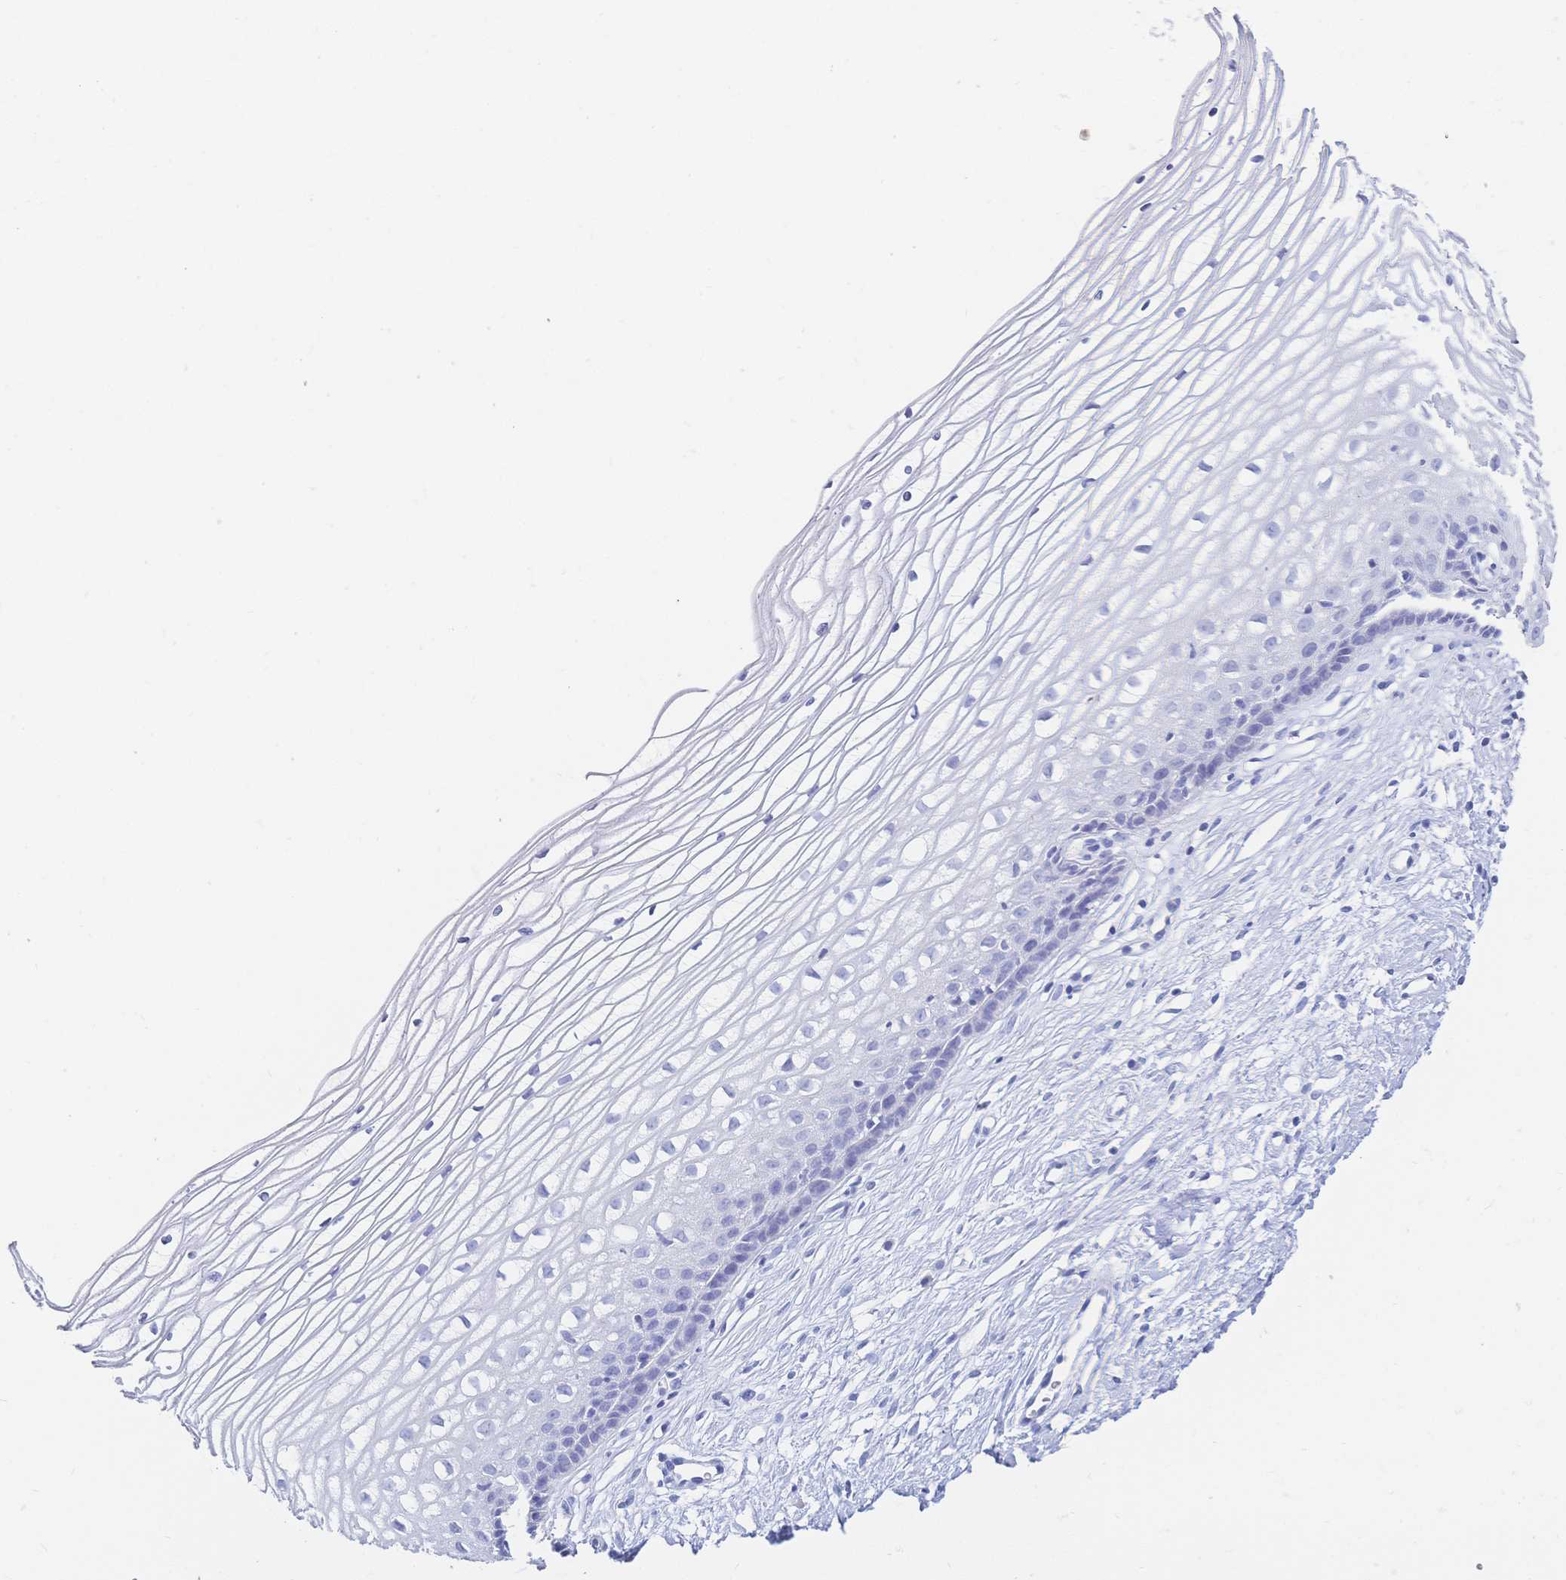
{"staining": {"intensity": "negative", "quantity": "none", "location": "none"}, "tissue": "cervix", "cell_type": "Glandular cells", "image_type": "normal", "snomed": [{"axis": "morphology", "description": "Normal tissue, NOS"}, {"axis": "topography", "description": "Cervix"}], "caption": "Glandular cells show no significant staining in benign cervix. Nuclei are stained in blue.", "gene": "MEP1B", "patient": {"sex": "female", "age": 40}}